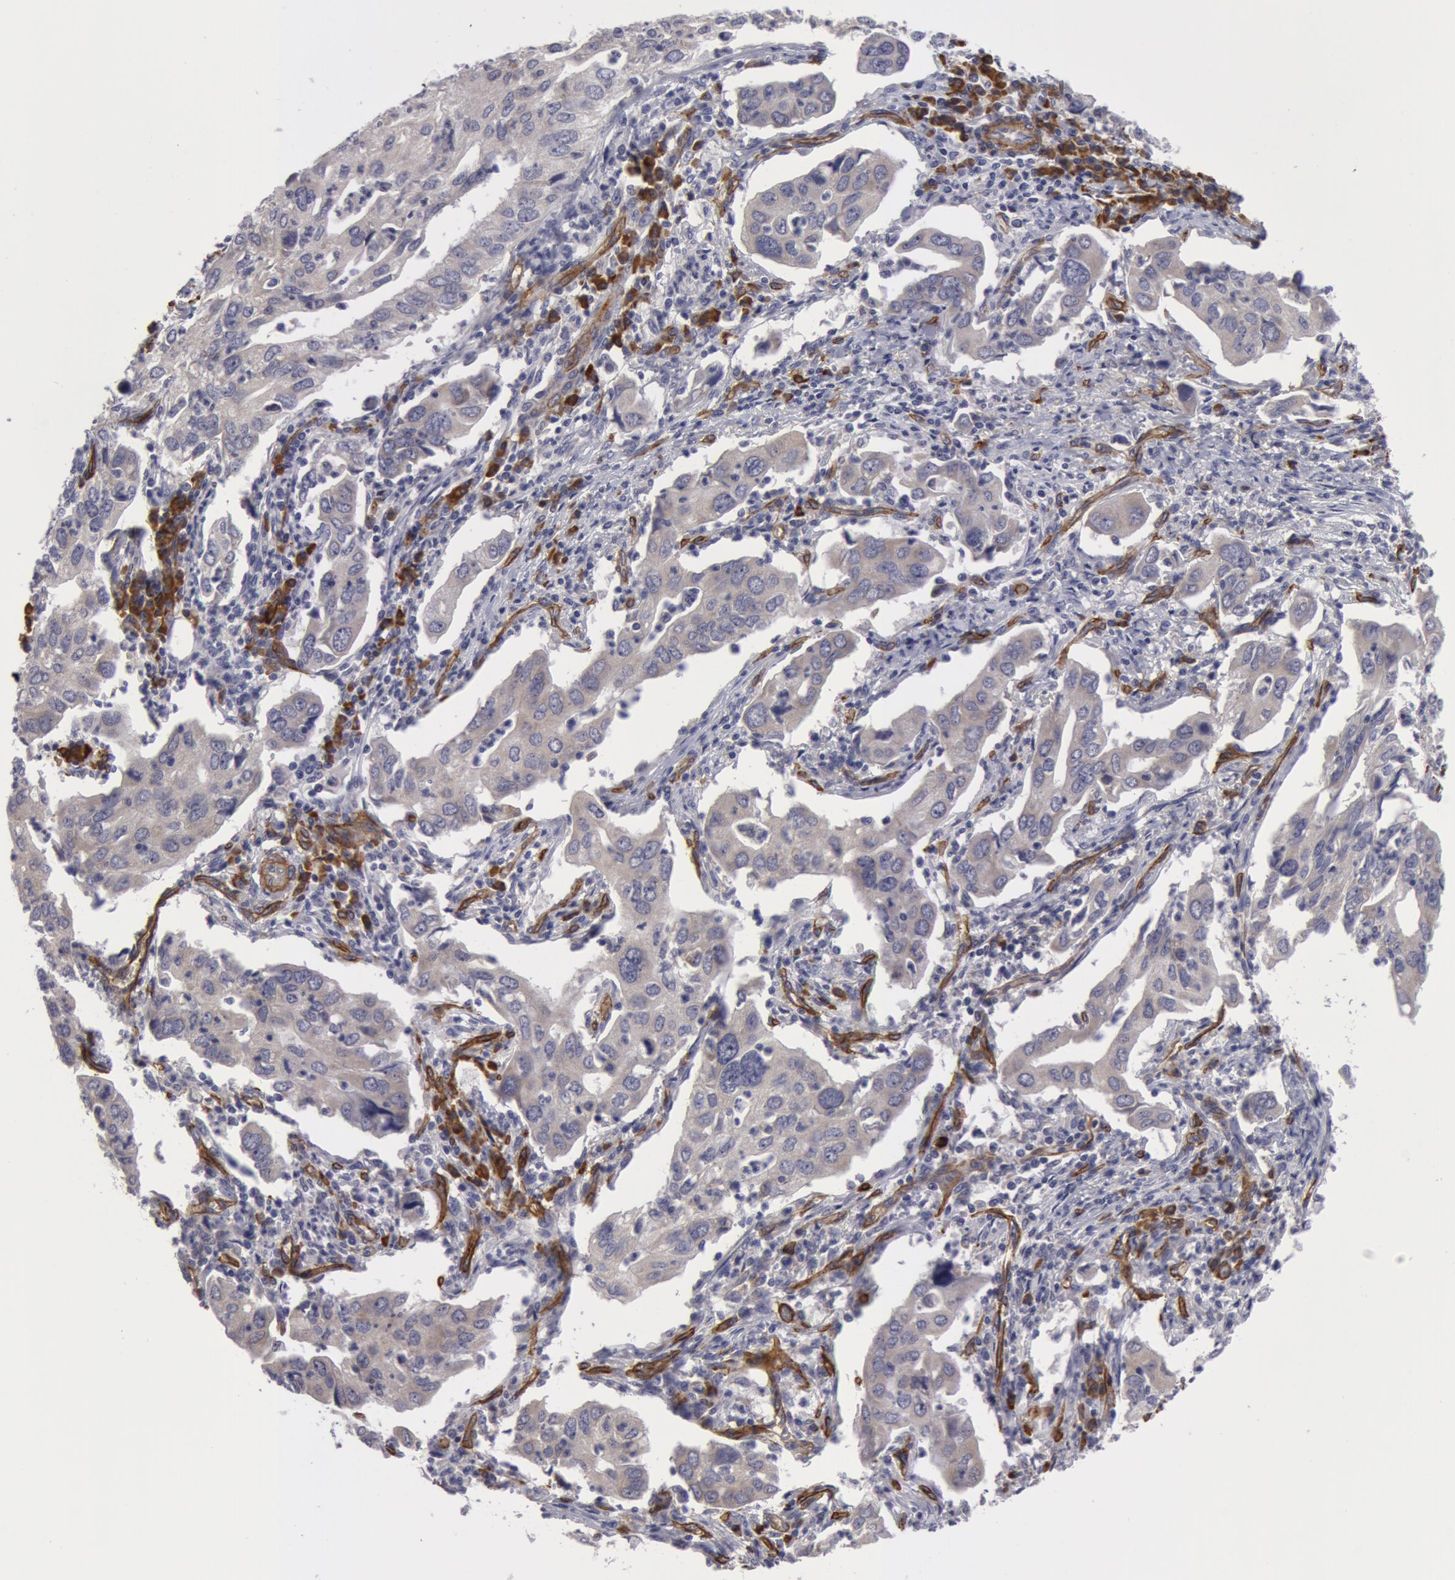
{"staining": {"intensity": "negative", "quantity": "none", "location": "none"}, "tissue": "lung cancer", "cell_type": "Tumor cells", "image_type": "cancer", "snomed": [{"axis": "morphology", "description": "Adenocarcinoma, NOS"}, {"axis": "topography", "description": "Lung"}], "caption": "This is an IHC micrograph of human lung cancer. There is no positivity in tumor cells.", "gene": "IL23A", "patient": {"sex": "male", "age": 48}}